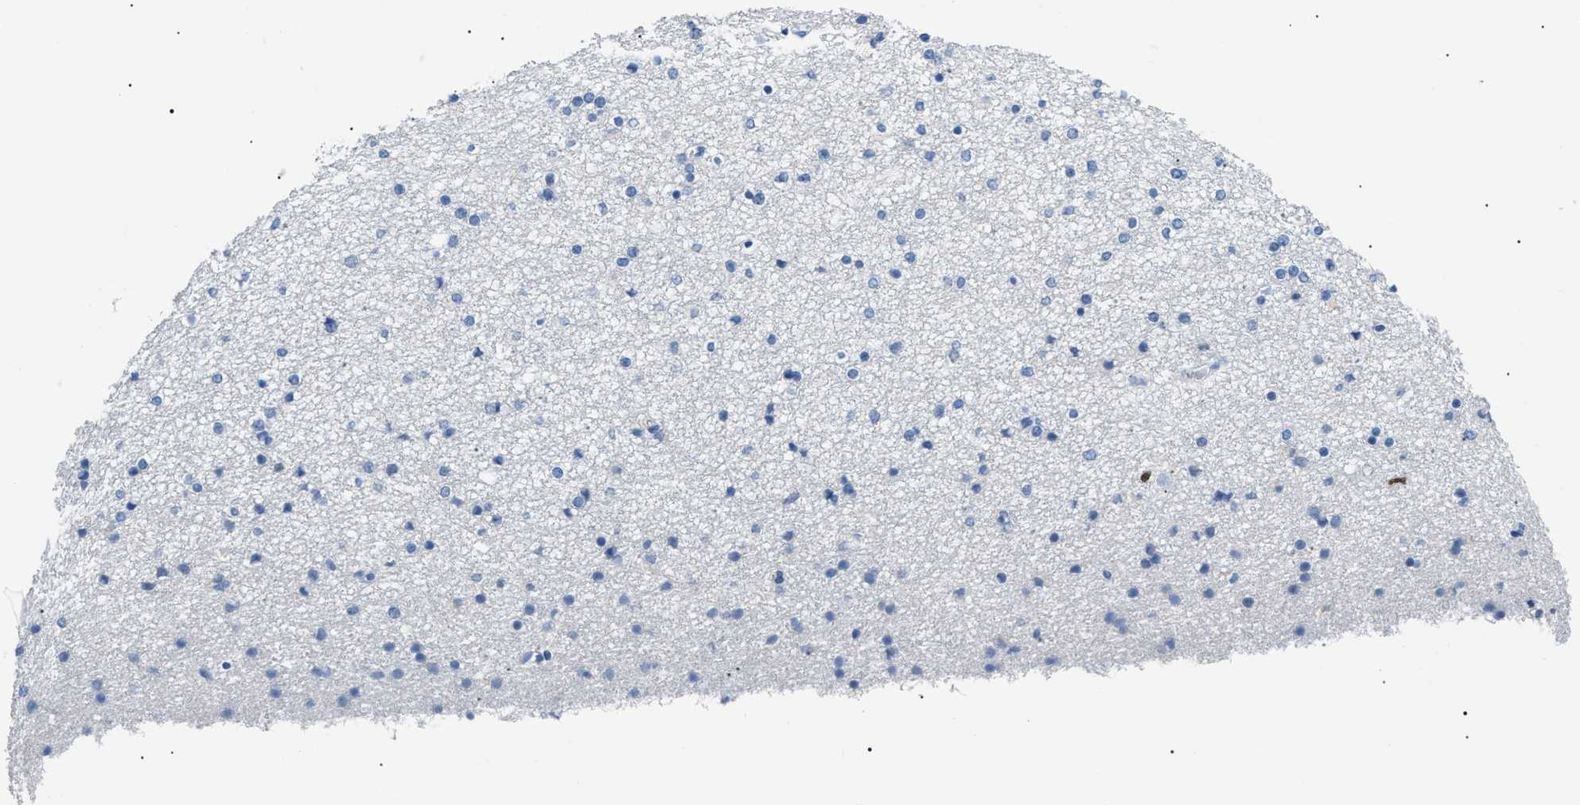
{"staining": {"intensity": "negative", "quantity": "none", "location": "none"}, "tissue": "caudate", "cell_type": "Glial cells", "image_type": "normal", "snomed": [{"axis": "morphology", "description": "Normal tissue, NOS"}, {"axis": "topography", "description": "Lateral ventricle wall"}], "caption": "This is an immunohistochemistry (IHC) histopathology image of benign caudate. There is no expression in glial cells.", "gene": "MCM7", "patient": {"sex": "female", "age": 54}}